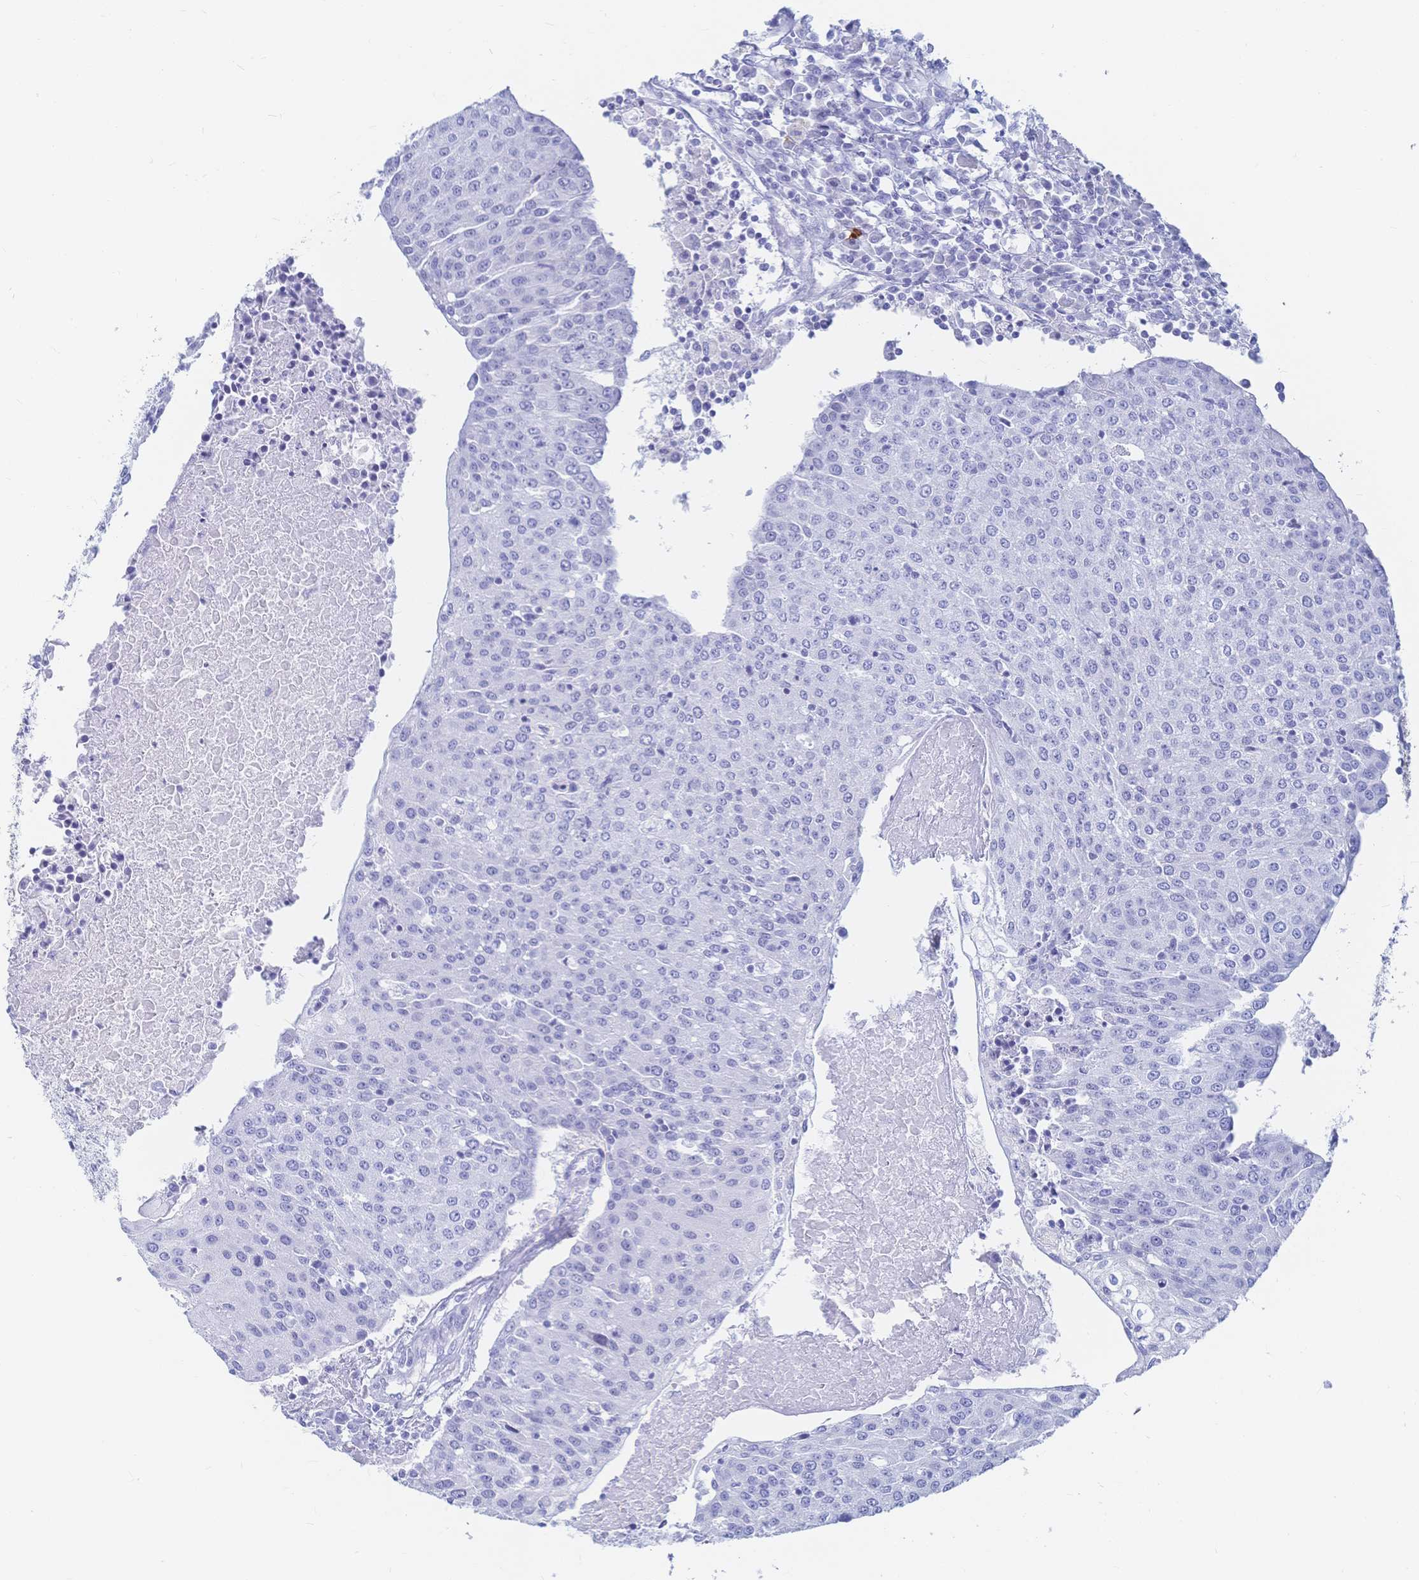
{"staining": {"intensity": "negative", "quantity": "none", "location": "none"}, "tissue": "urothelial cancer", "cell_type": "Tumor cells", "image_type": "cancer", "snomed": [{"axis": "morphology", "description": "Urothelial carcinoma, High grade"}, {"axis": "topography", "description": "Urinary bladder"}], "caption": "Immunohistochemistry (IHC) photomicrograph of human urothelial cancer stained for a protein (brown), which demonstrates no positivity in tumor cells.", "gene": "IL2RB", "patient": {"sex": "female", "age": 85}}